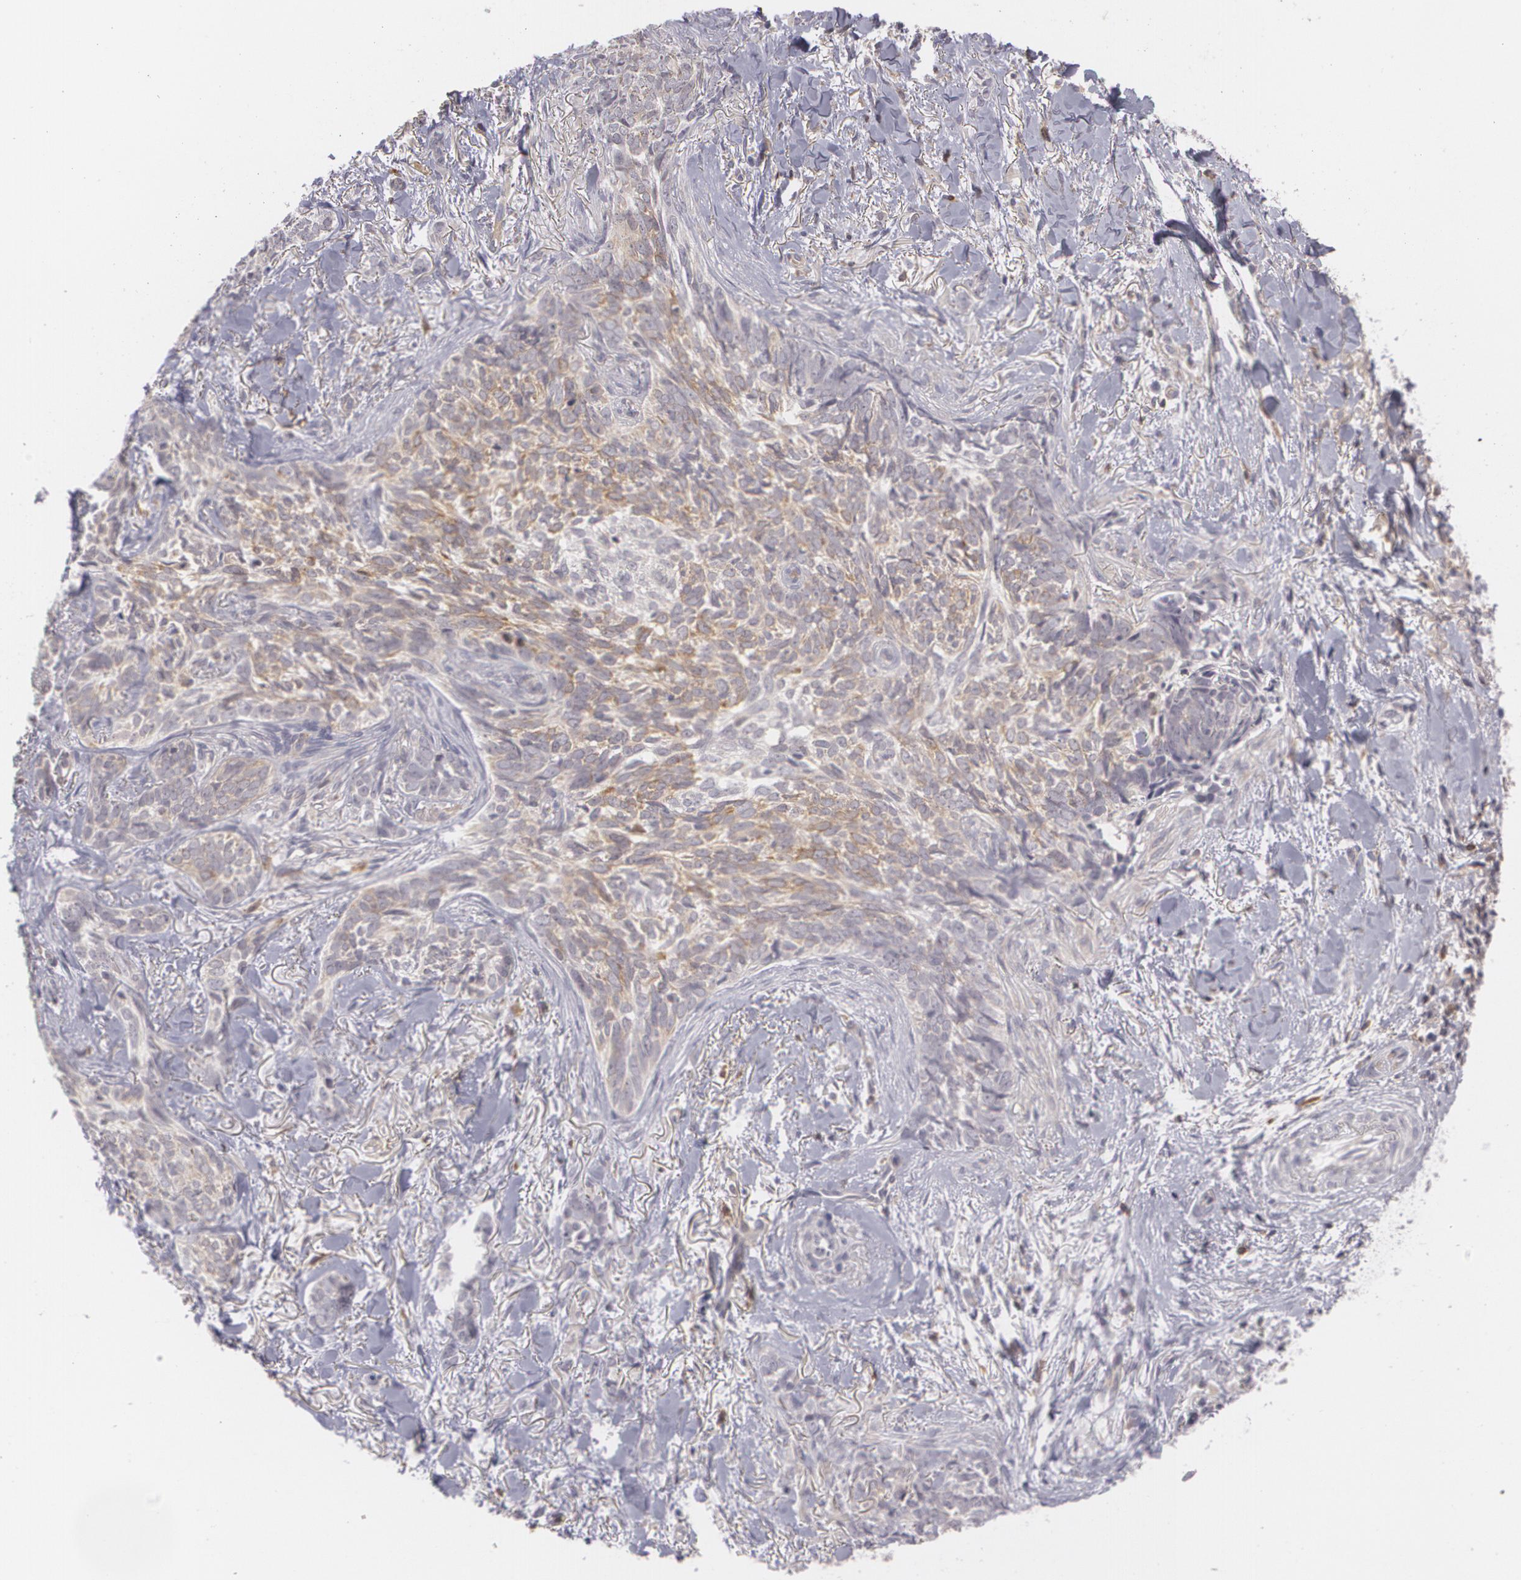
{"staining": {"intensity": "weak", "quantity": "25%-75%", "location": "cytoplasmic/membranous"}, "tissue": "skin cancer", "cell_type": "Tumor cells", "image_type": "cancer", "snomed": [{"axis": "morphology", "description": "Basal cell carcinoma"}, {"axis": "topography", "description": "Skin"}], "caption": "Protein expression analysis of human basal cell carcinoma (skin) reveals weak cytoplasmic/membranous expression in about 25%-75% of tumor cells. Using DAB (3,3'-diaminobenzidine) (brown) and hematoxylin (blue) stains, captured at high magnification using brightfield microscopy.", "gene": "BIN1", "patient": {"sex": "female", "age": 81}}